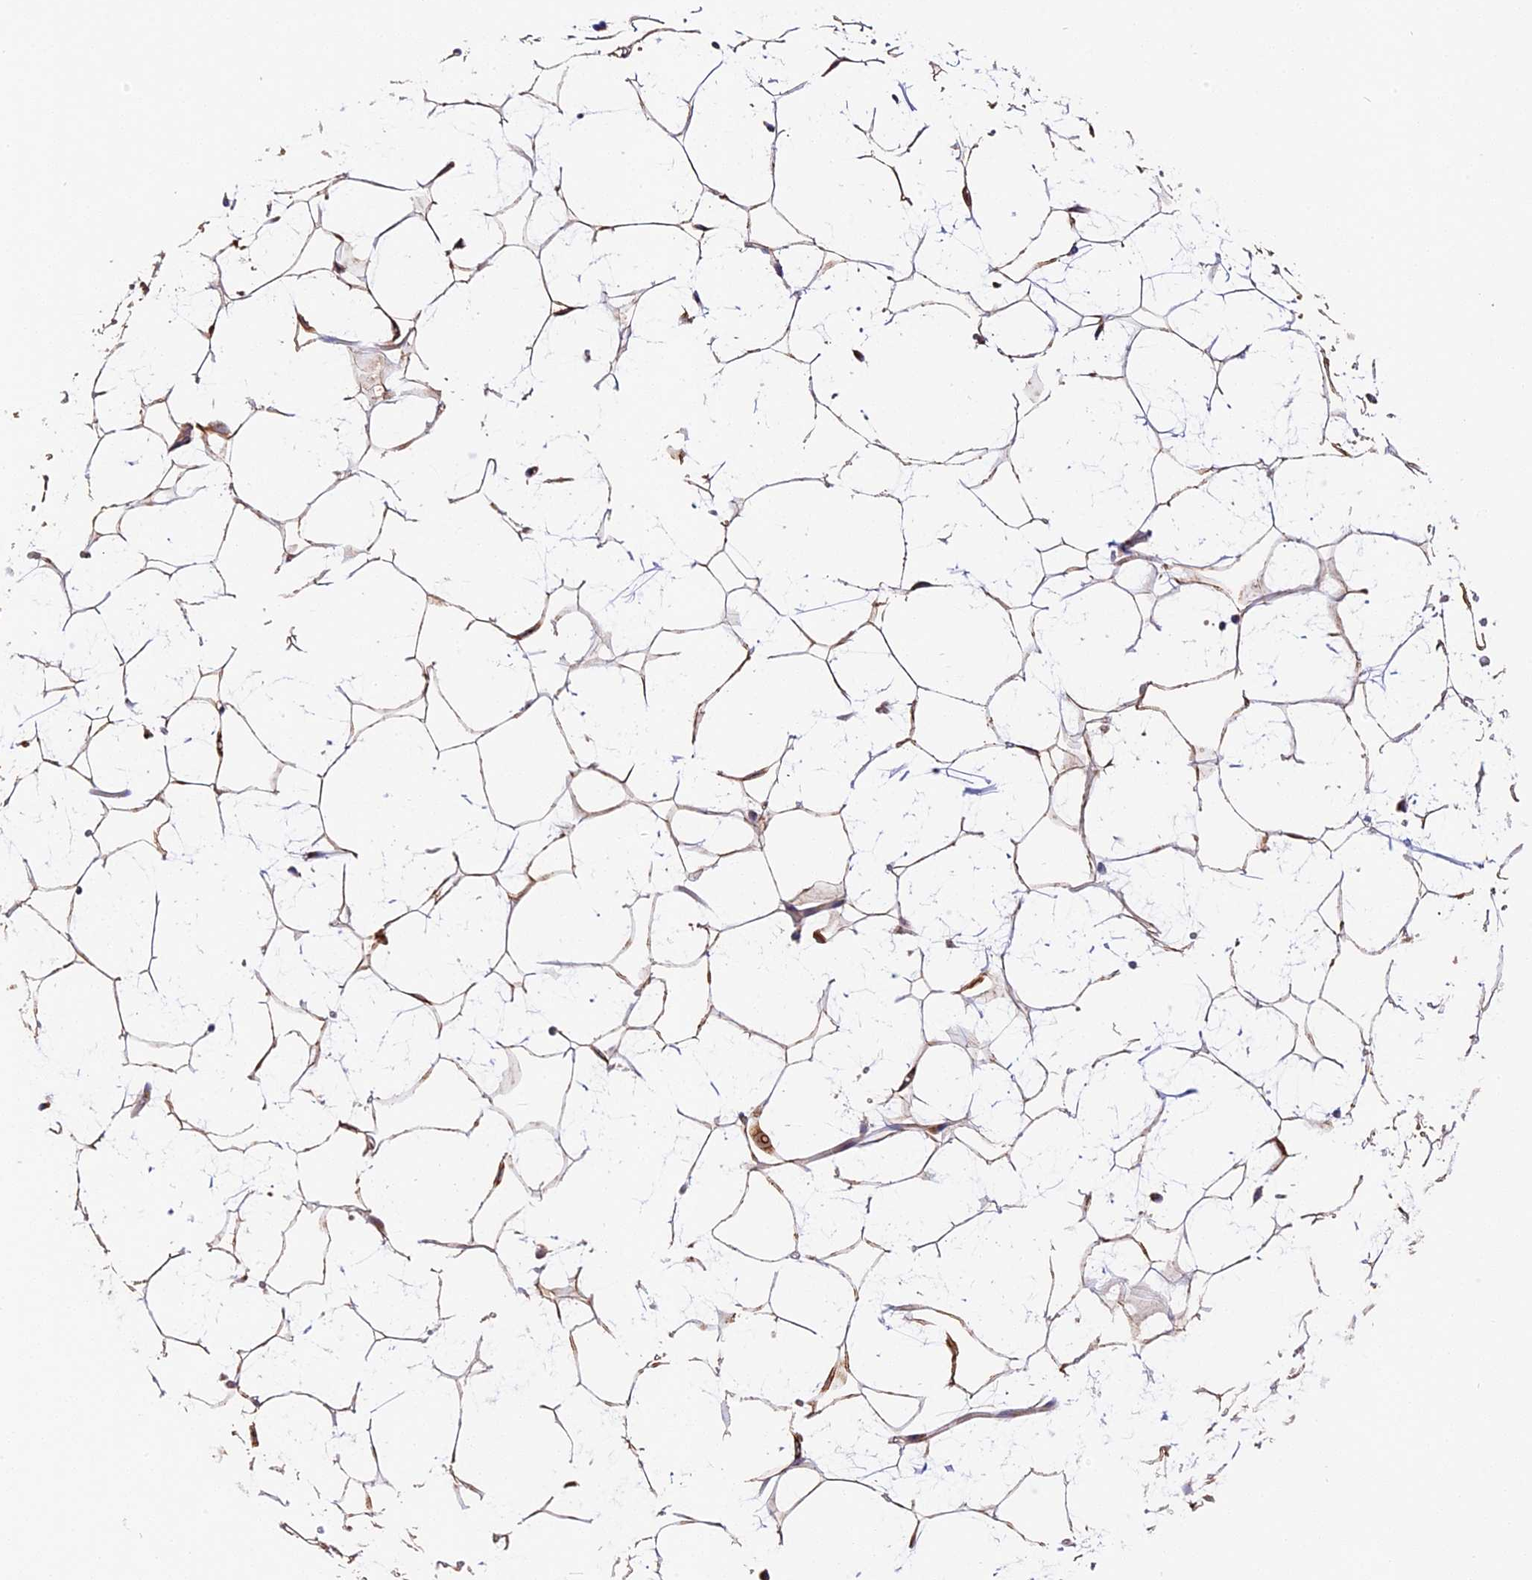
{"staining": {"intensity": "strong", "quantity": ">75%", "location": "cytoplasmic/membranous"}, "tissue": "adipose tissue", "cell_type": "Adipocytes", "image_type": "normal", "snomed": [{"axis": "morphology", "description": "Normal tissue, NOS"}, {"axis": "topography", "description": "Breast"}], "caption": "Protein analysis of benign adipose tissue shows strong cytoplasmic/membranous staining in about >75% of adipocytes.", "gene": "MRAS", "patient": {"sex": "female", "age": 26}}